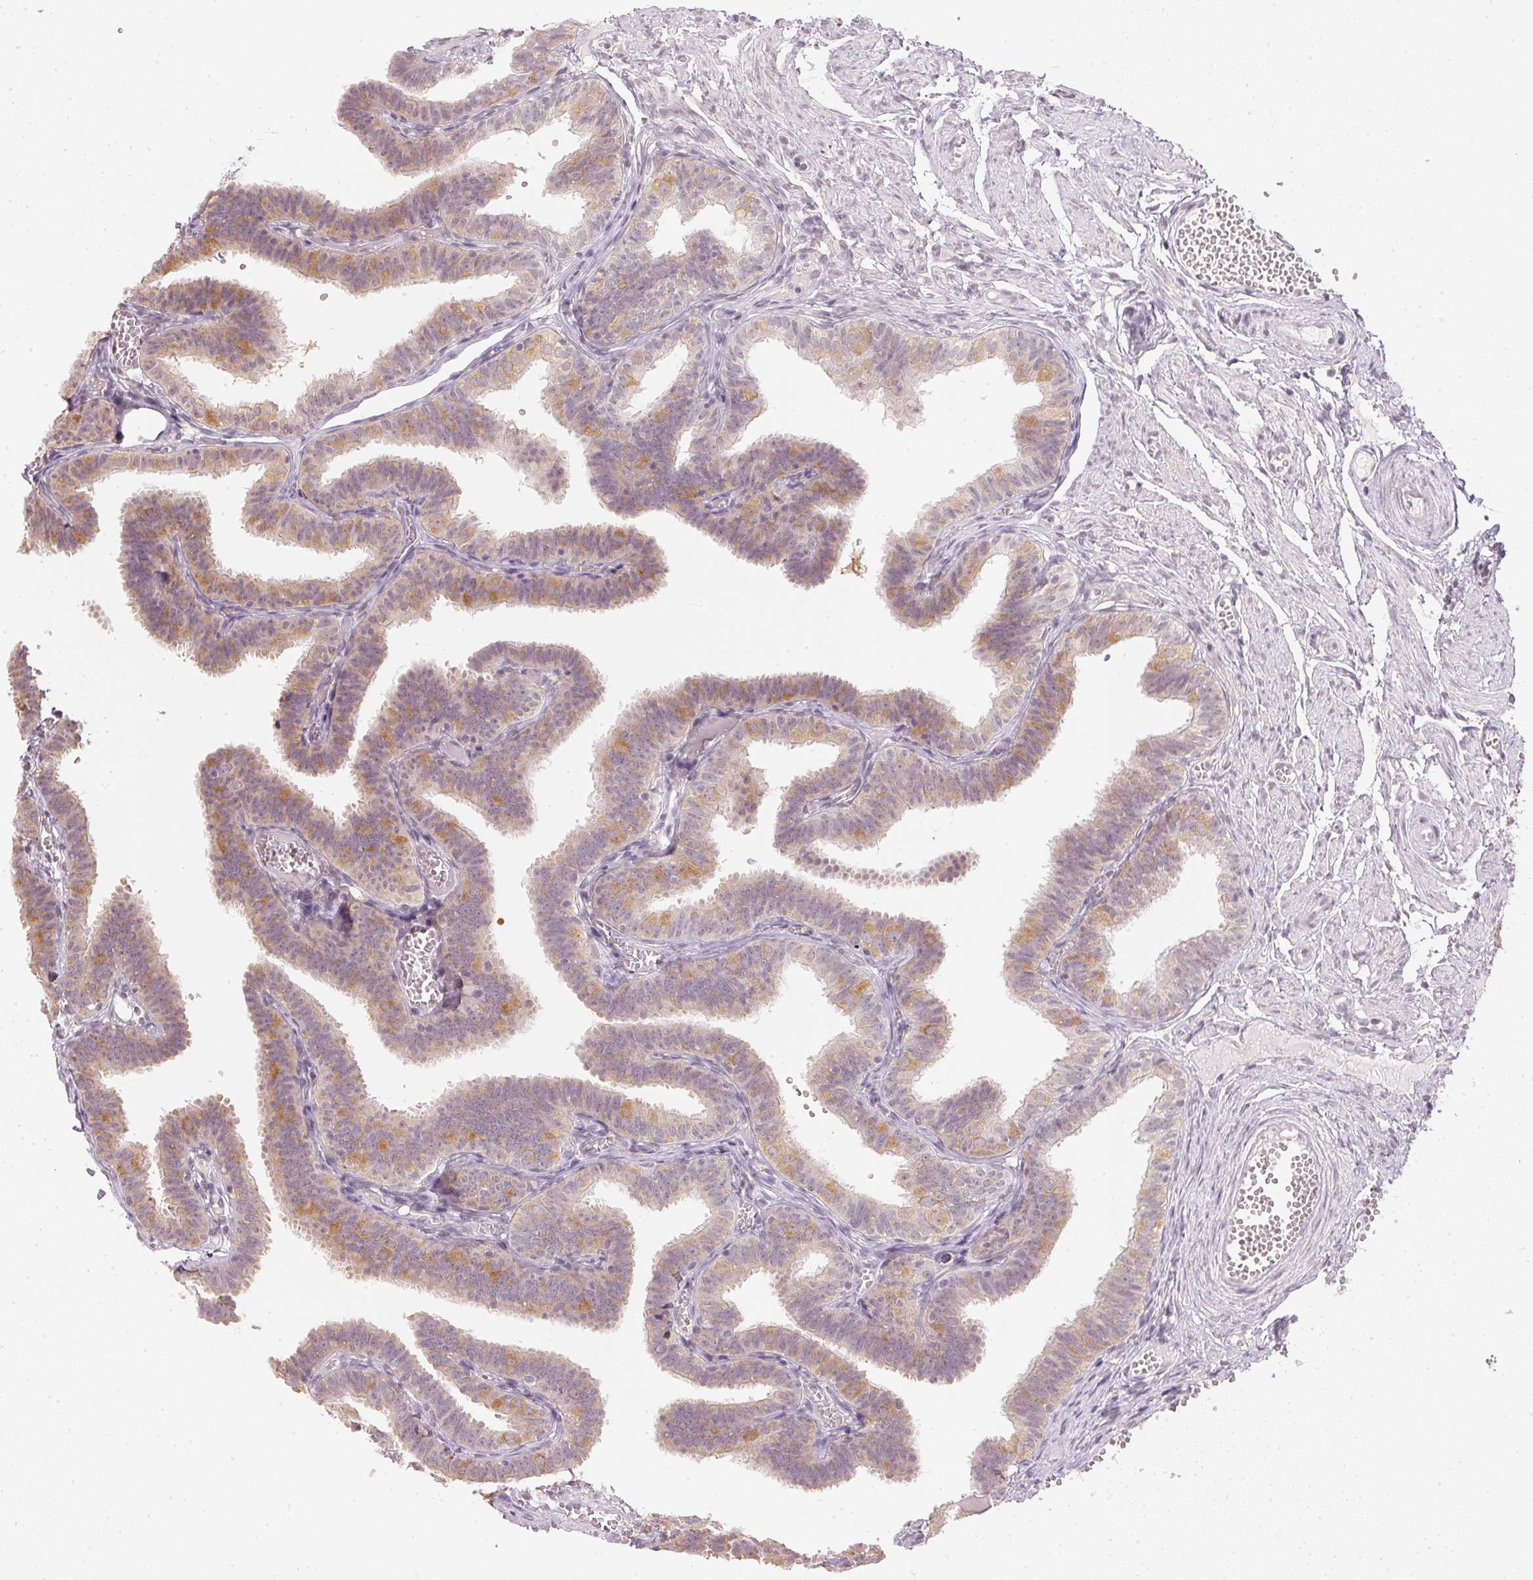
{"staining": {"intensity": "moderate", "quantity": "<25%", "location": "cytoplasmic/membranous"}, "tissue": "fallopian tube", "cell_type": "Glandular cells", "image_type": "normal", "snomed": [{"axis": "morphology", "description": "Normal tissue, NOS"}, {"axis": "topography", "description": "Fallopian tube"}], "caption": "An immunohistochemistry histopathology image of unremarkable tissue is shown. Protein staining in brown highlights moderate cytoplasmic/membranous positivity in fallopian tube within glandular cells.", "gene": "KPRP", "patient": {"sex": "female", "age": 25}}